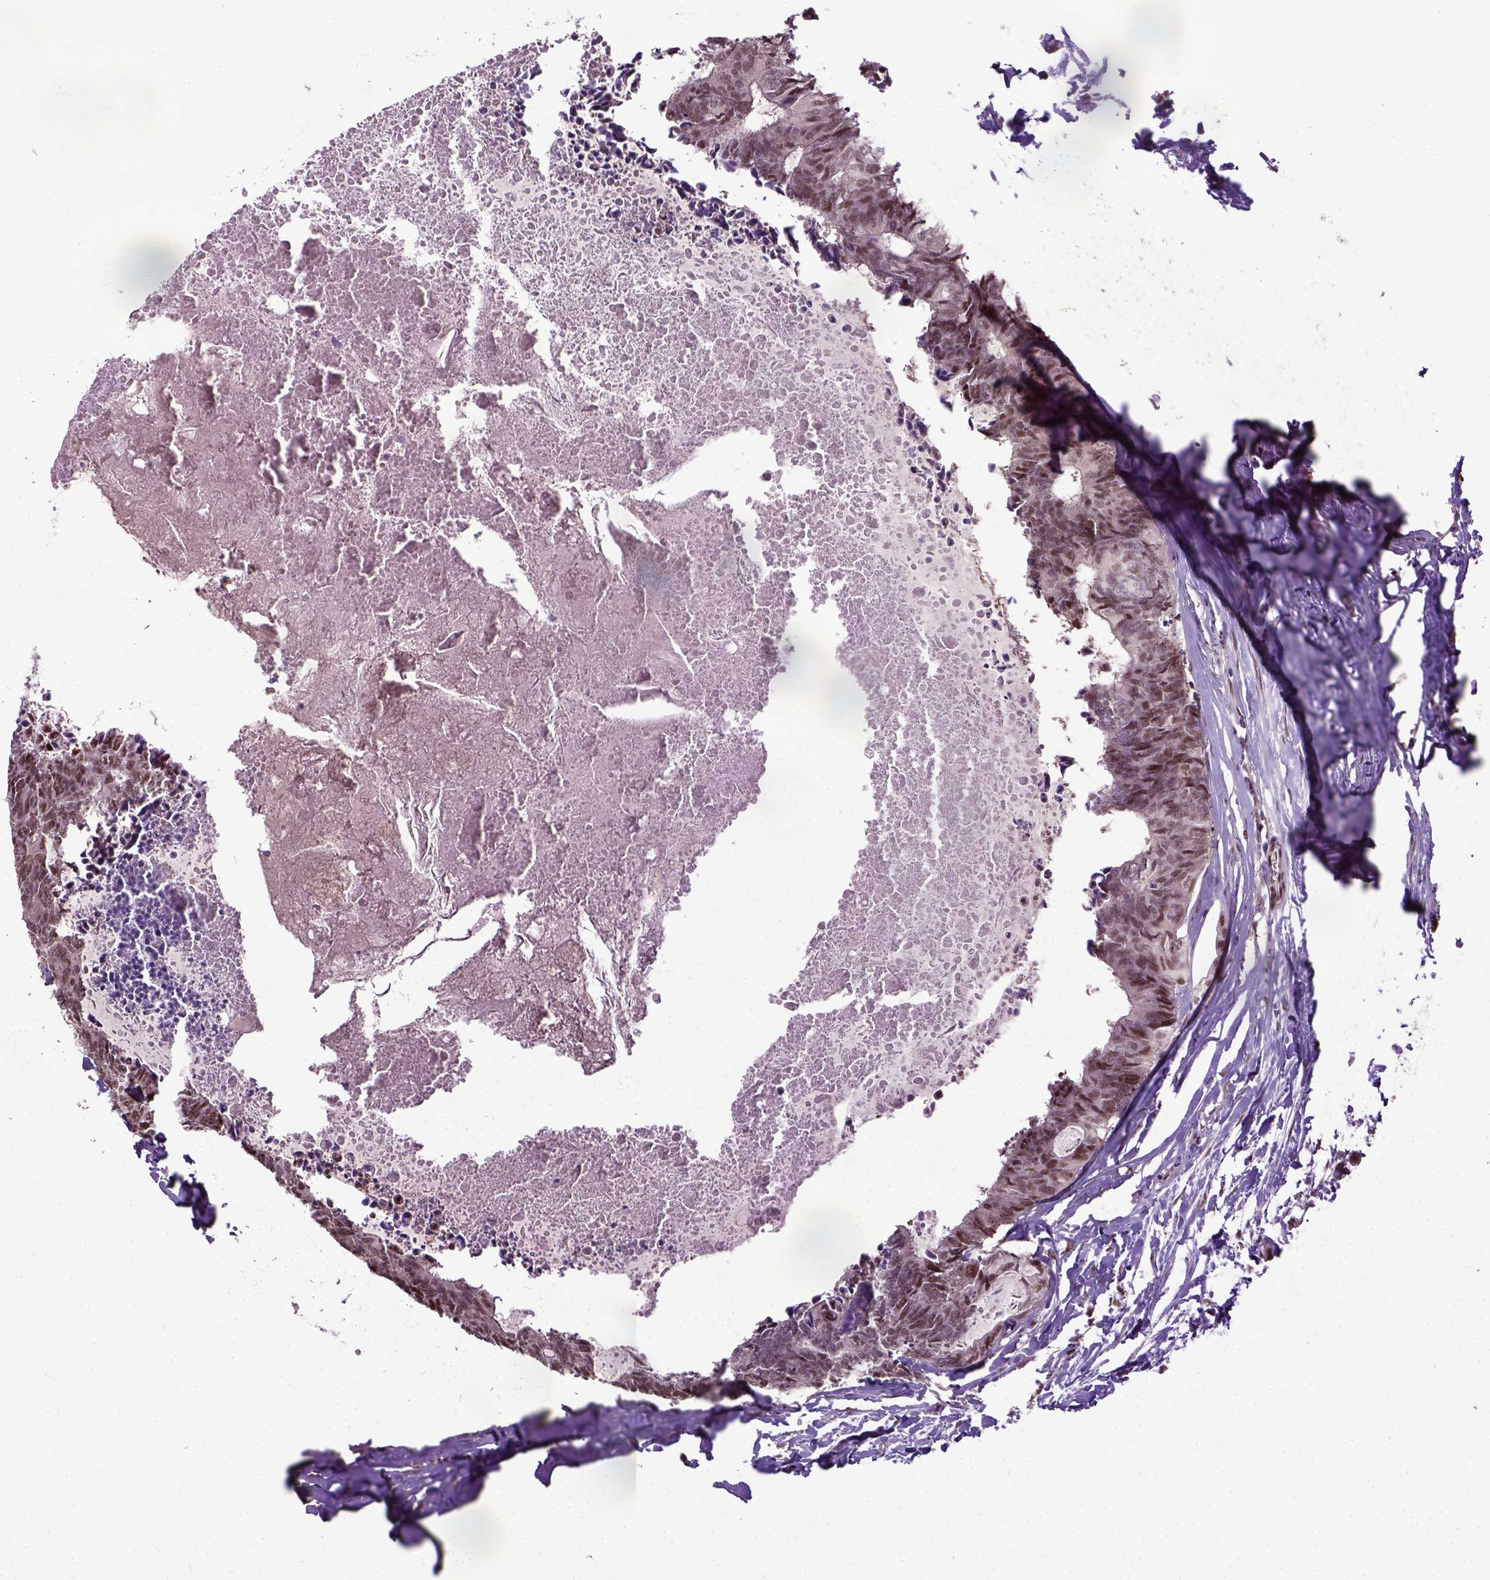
{"staining": {"intensity": "moderate", "quantity": ">75%", "location": "nuclear"}, "tissue": "colorectal cancer", "cell_type": "Tumor cells", "image_type": "cancer", "snomed": [{"axis": "morphology", "description": "Adenocarcinoma, NOS"}, {"axis": "topography", "description": "Colon"}, {"axis": "topography", "description": "Rectum"}], "caption": "Protein staining displays moderate nuclear staining in approximately >75% of tumor cells in colorectal cancer (adenocarcinoma).", "gene": "UBA3", "patient": {"sex": "male", "age": 57}}